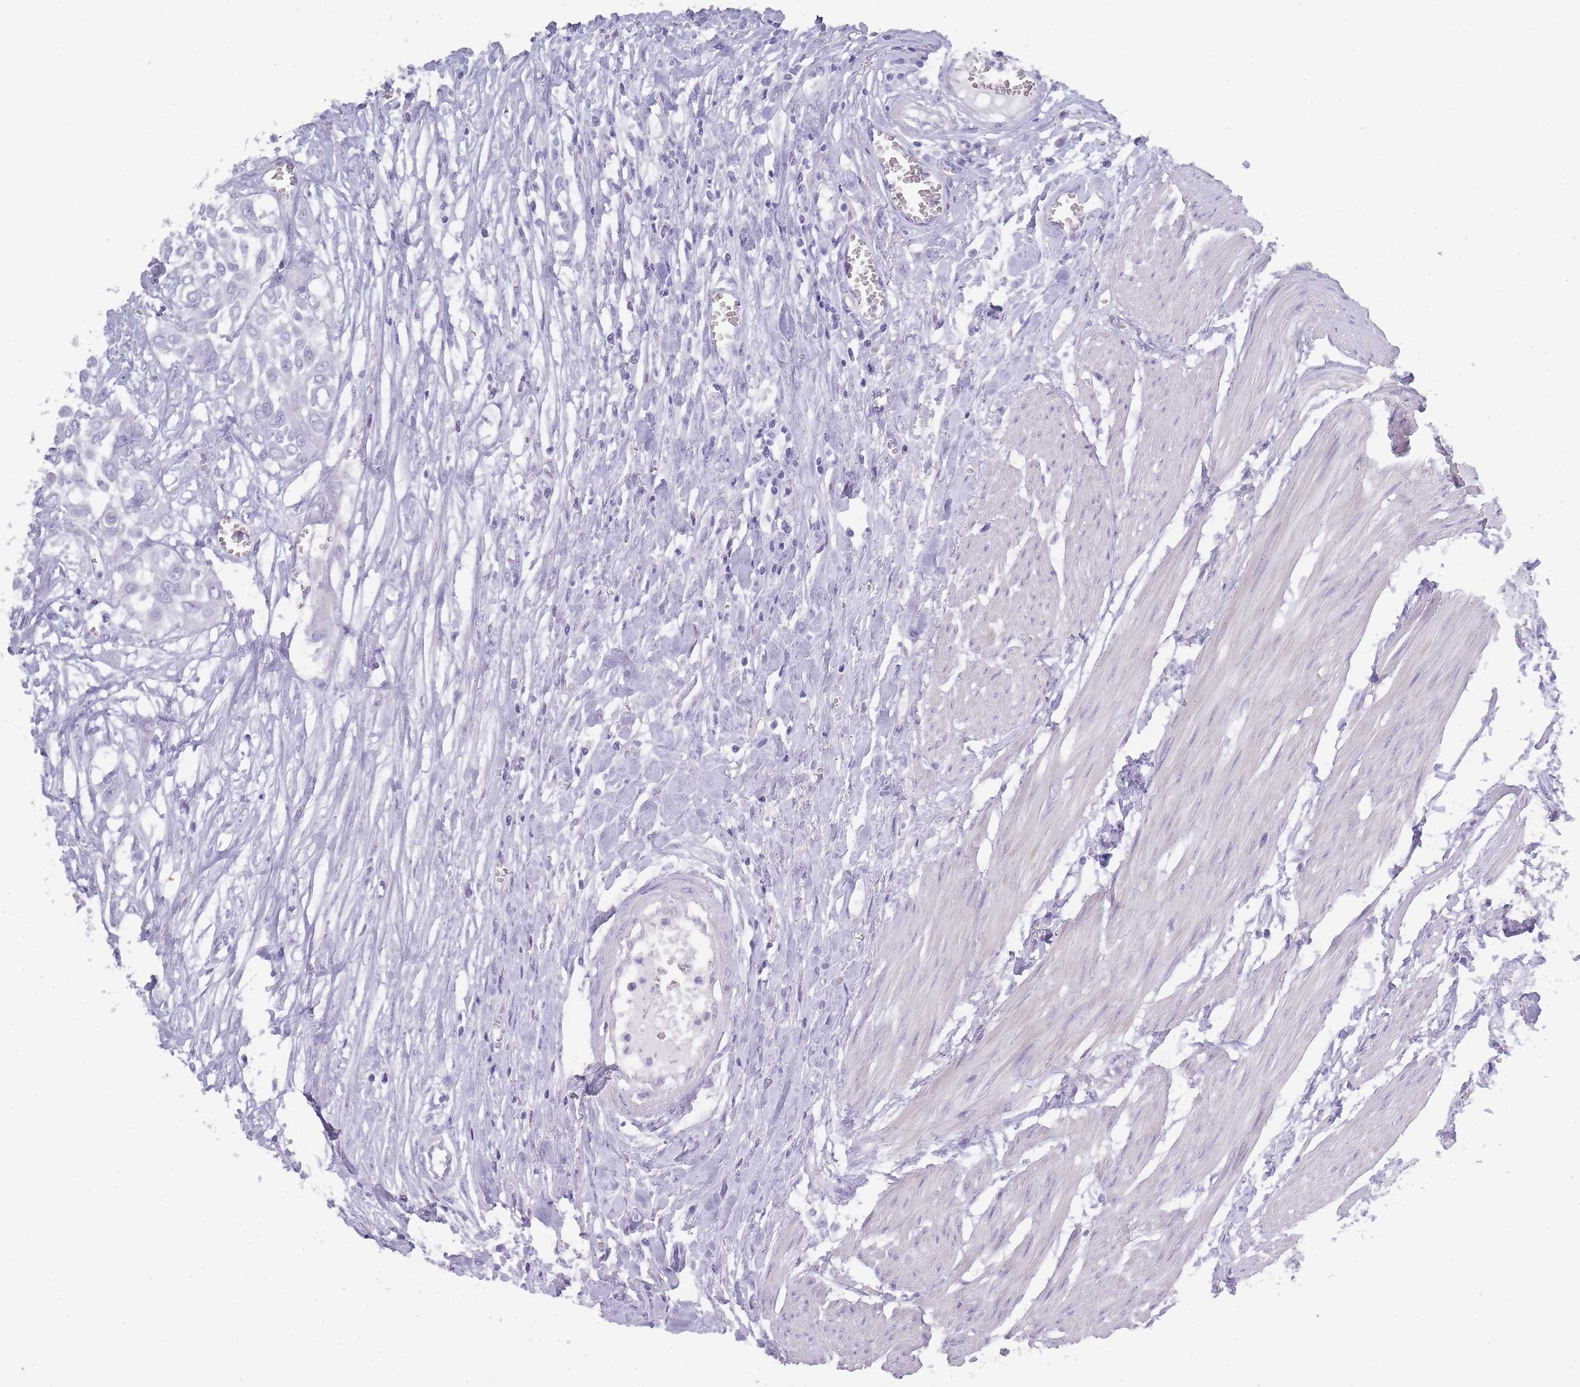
{"staining": {"intensity": "negative", "quantity": "none", "location": "none"}, "tissue": "urothelial cancer", "cell_type": "Tumor cells", "image_type": "cancer", "snomed": [{"axis": "morphology", "description": "Urothelial carcinoma, High grade"}, {"axis": "topography", "description": "Urinary bladder"}], "caption": "Tumor cells are negative for protein expression in human urothelial cancer. (DAB (3,3'-diaminobenzidine) immunohistochemistry (IHC) visualized using brightfield microscopy, high magnification).", "gene": "TCP11", "patient": {"sex": "male", "age": 57}}